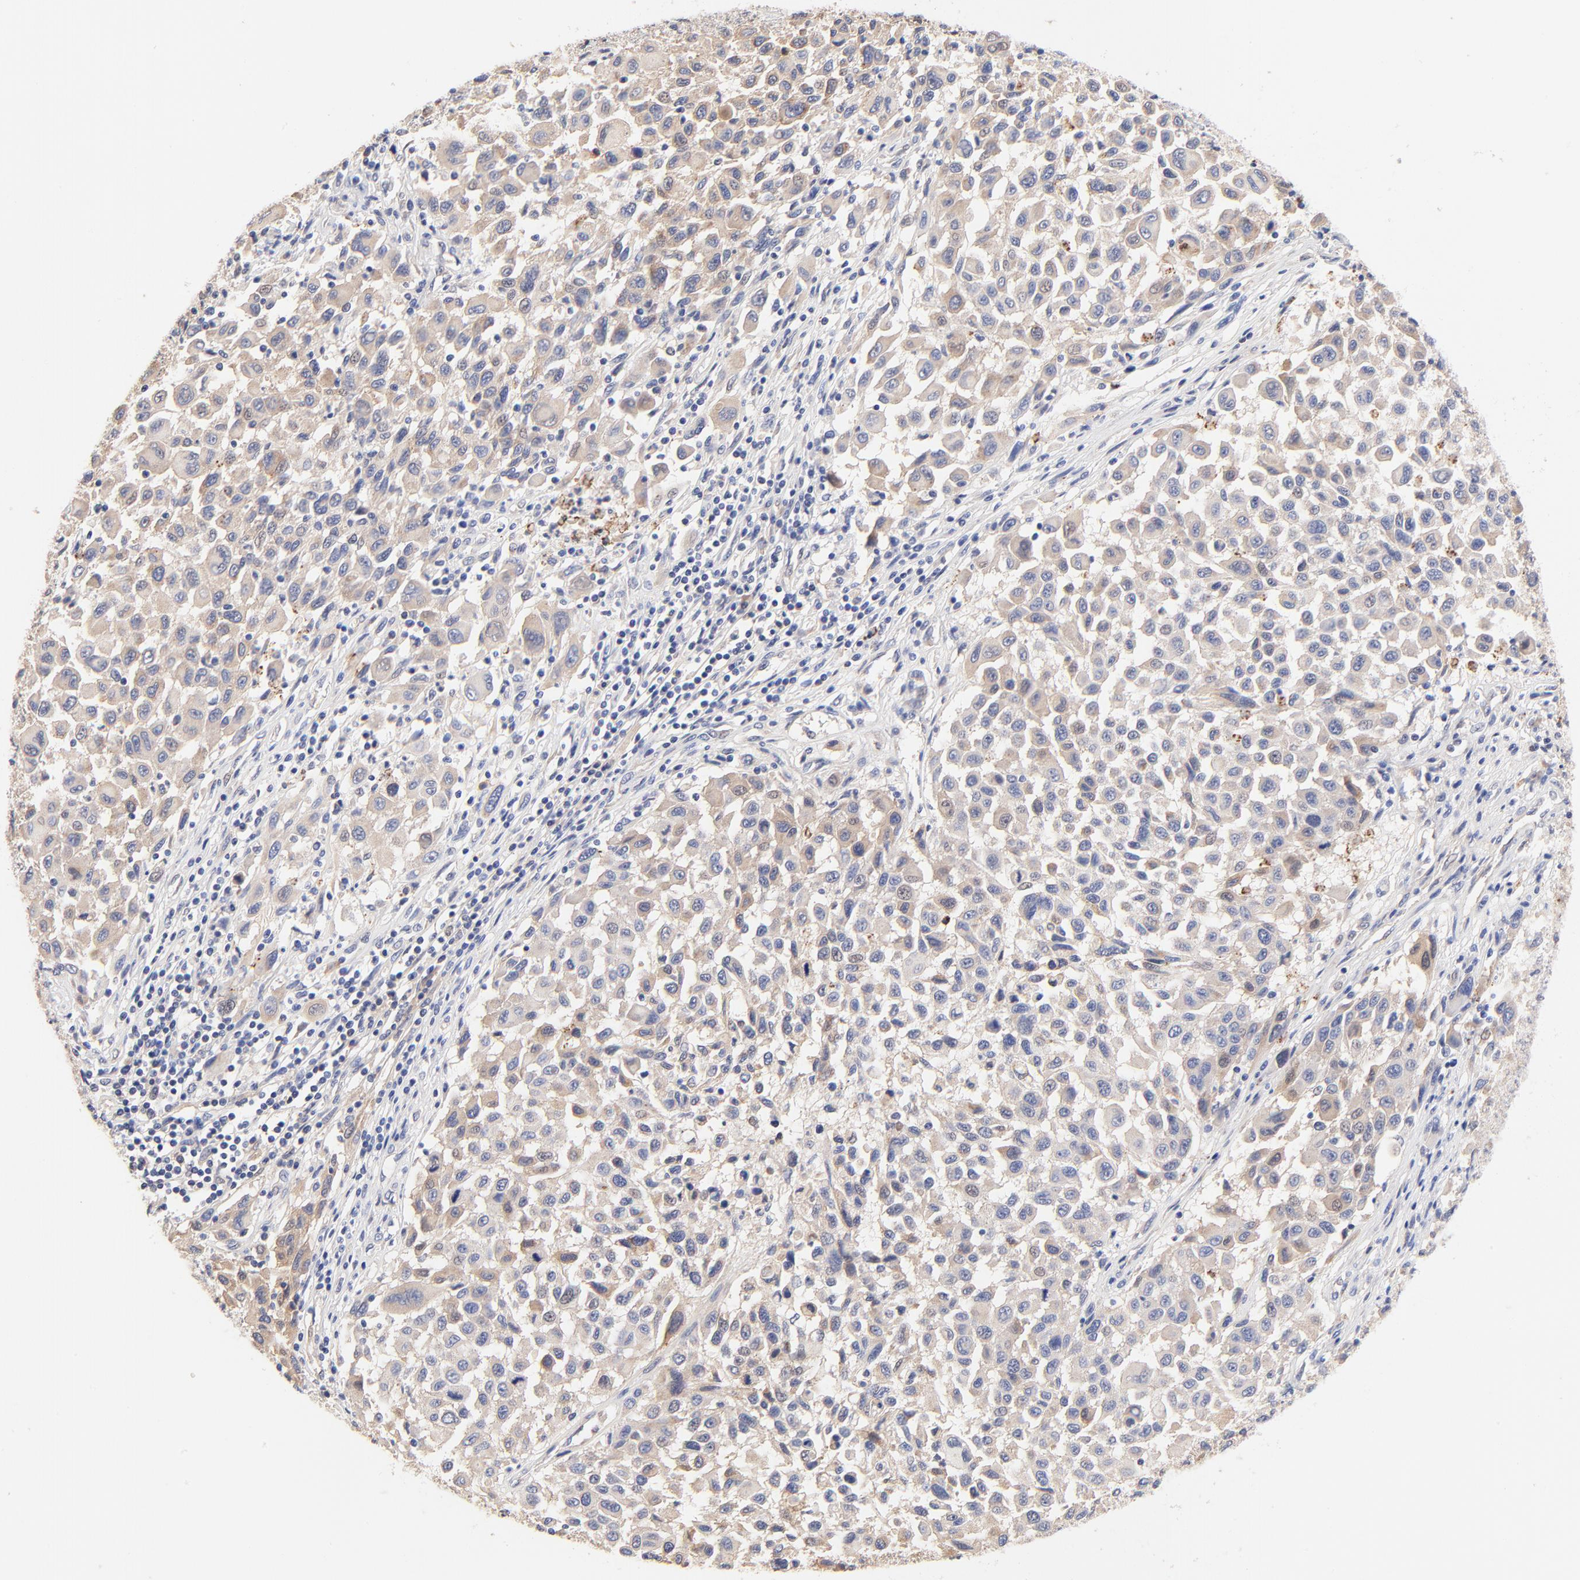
{"staining": {"intensity": "weak", "quantity": ">75%", "location": "cytoplasmic/membranous"}, "tissue": "melanoma", "cell_type": "Tumor cells", "image_type": "cancer", "snomed": [{"axis": "morphology", "description": "Malignant melanoma, Metastatic site"}, {"axis": "topography", "description": "Lymph node"}], "caption": "Melanoma stained with IHC displays weak cytoplasmic/membranous expression in about >75% of tumor cells.", "gene": "PTK7", "patient": {"sex": "male", "age": 61}}